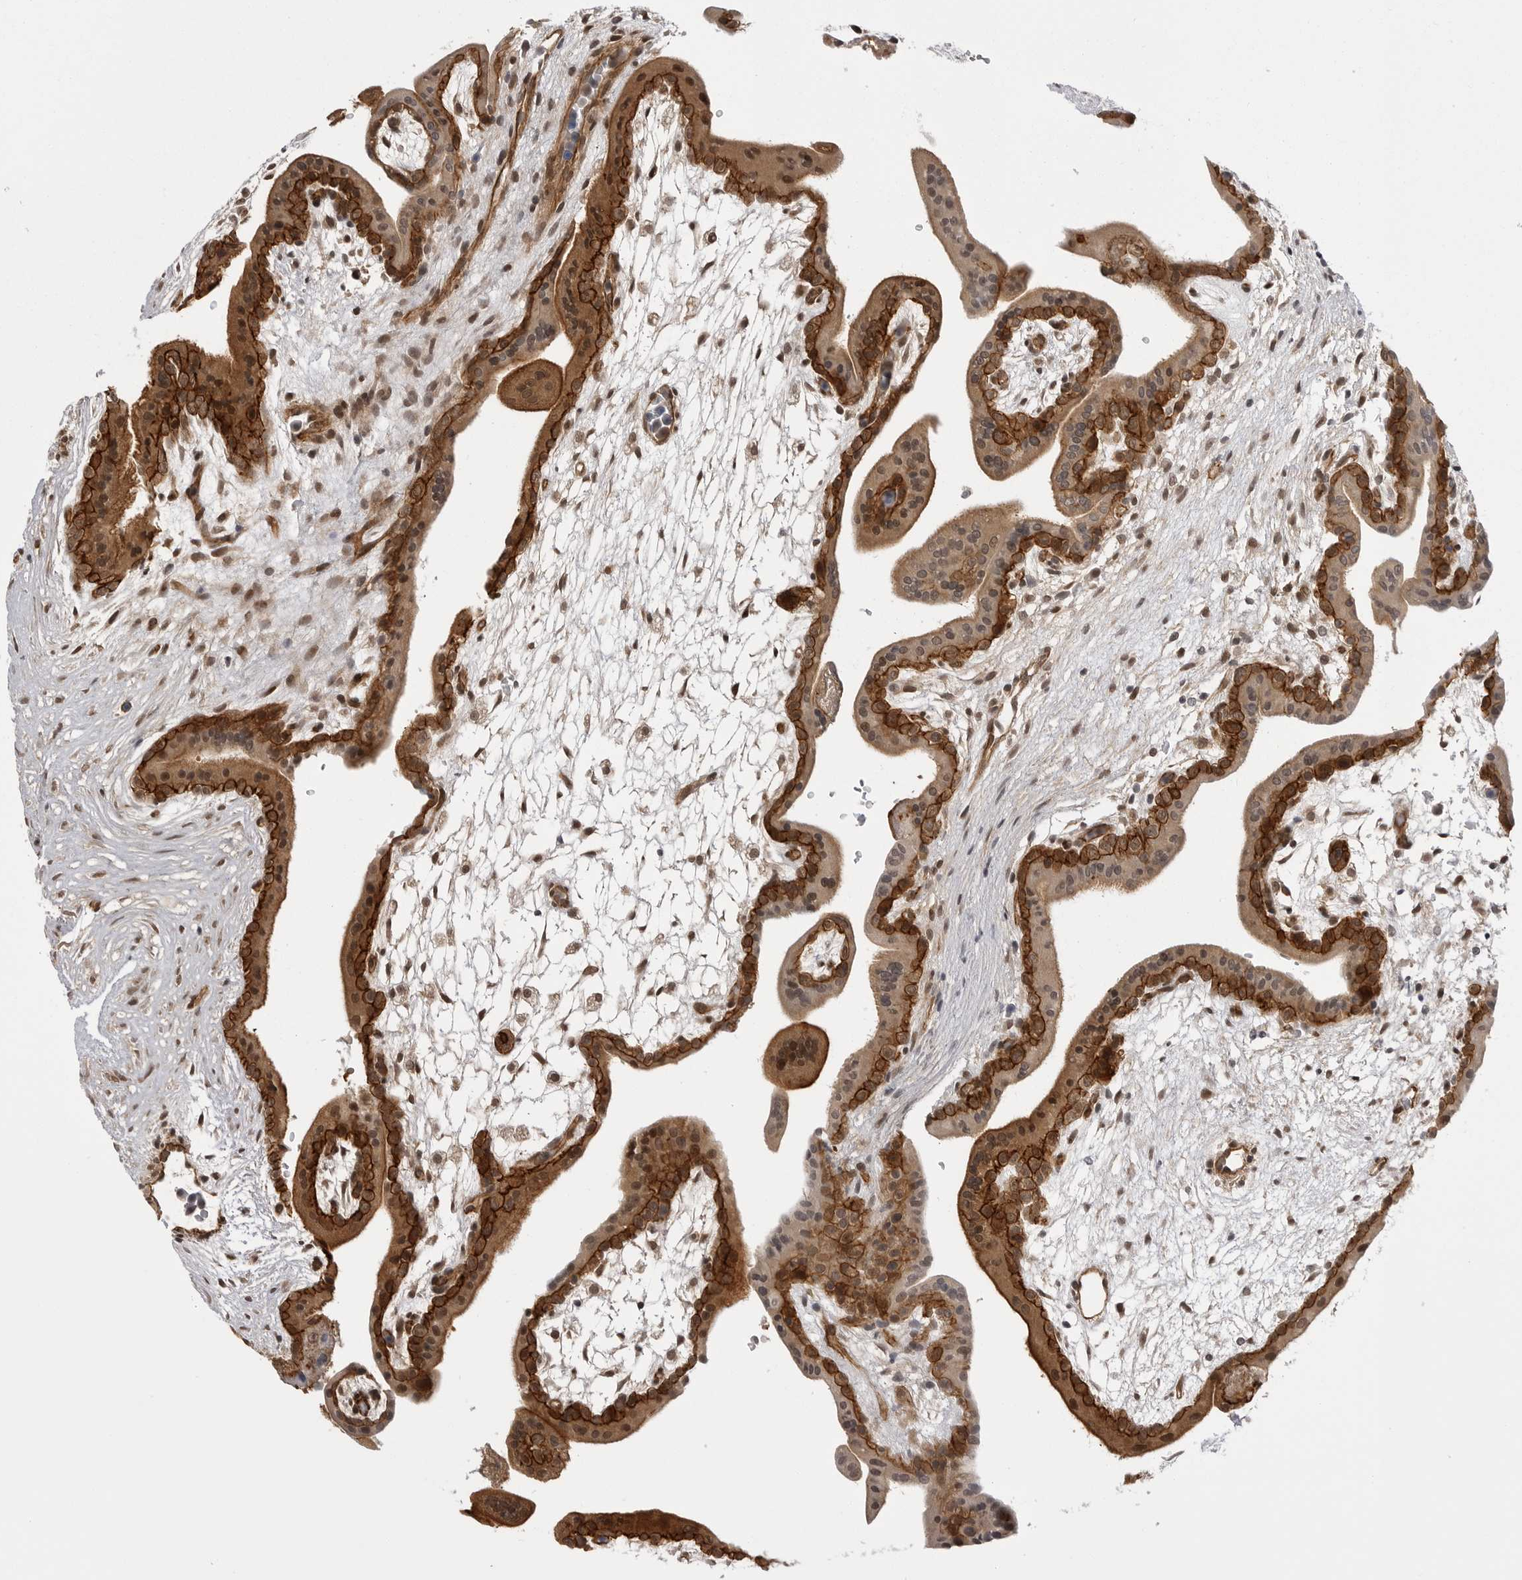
{"staining": {"intensity": "strong", "quantity": ">75%", "location": "cytoplasmic/membranous,nuclear"}, "tissue": "placenta", "cell_type": "Trophoblastic cells", "image_type": "normal", "snomed": [{"axis": "morphology", "description": "Normal tissue, NOS"}, {"axis": "topography", "description": "Placenta"}], "caption": "Human placenta stained with a brown dye reveals strong cytoplasmic/membranous,nuclear positive positivity in approximately >75% of trophoblastic cells.", "gene": "SORBS1", "patient": {"sex": "female", "age": 35}}